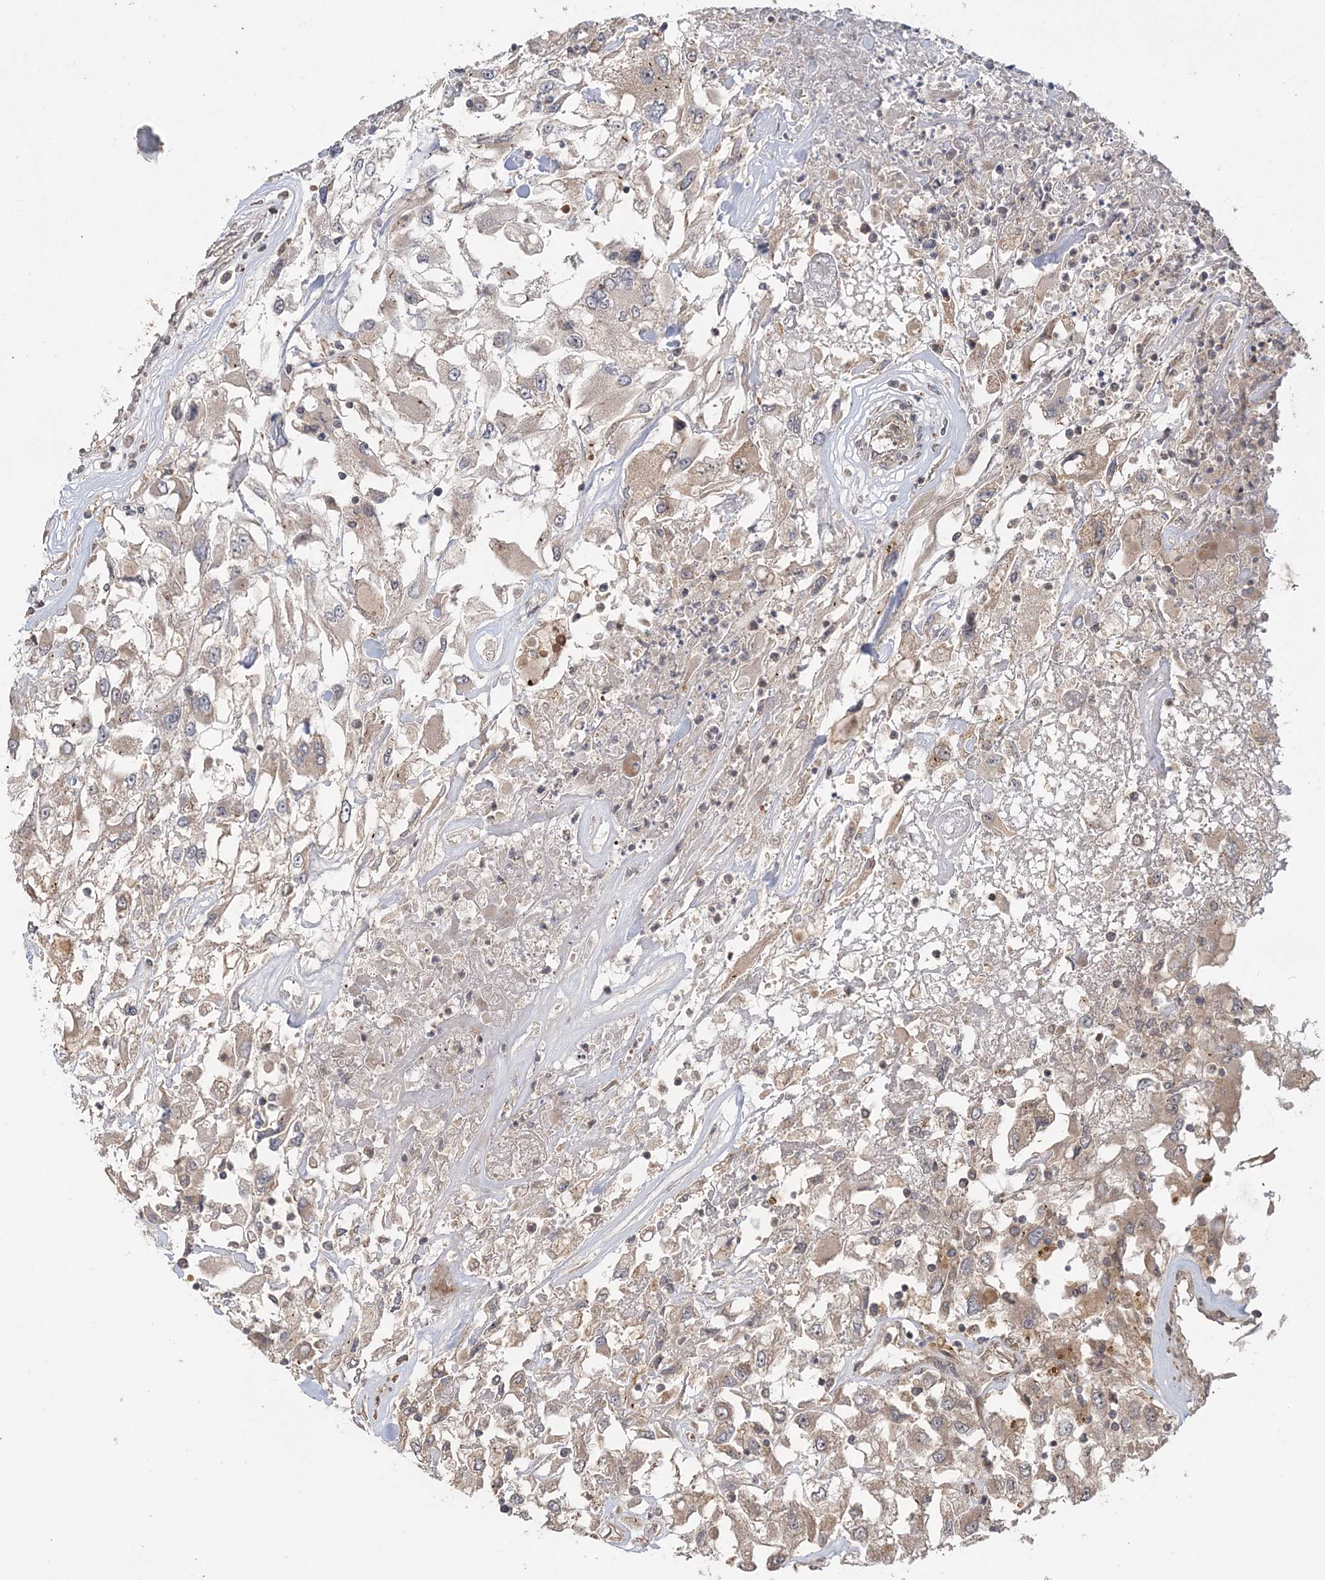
{"staining": {"intensity": "weak", "quantity": "25%-75%", "location": "cytoplasmic/membranous"}, "tissue": "renal cancer", "cell_type": "Tumor cells", "image_type": "cancer", "snomed": [{"axis": "morphology", "description": "Adenocarcinoma, NOS"}, {"axis": "topography", "description": "Kidney"}], "caption": "Human renal cancer (adenocarcinoma) stained with a protein marker displays weak staining in tumor cells.", "gene": "UBTD2", "patient": {"sex": "female", "age": 52}}